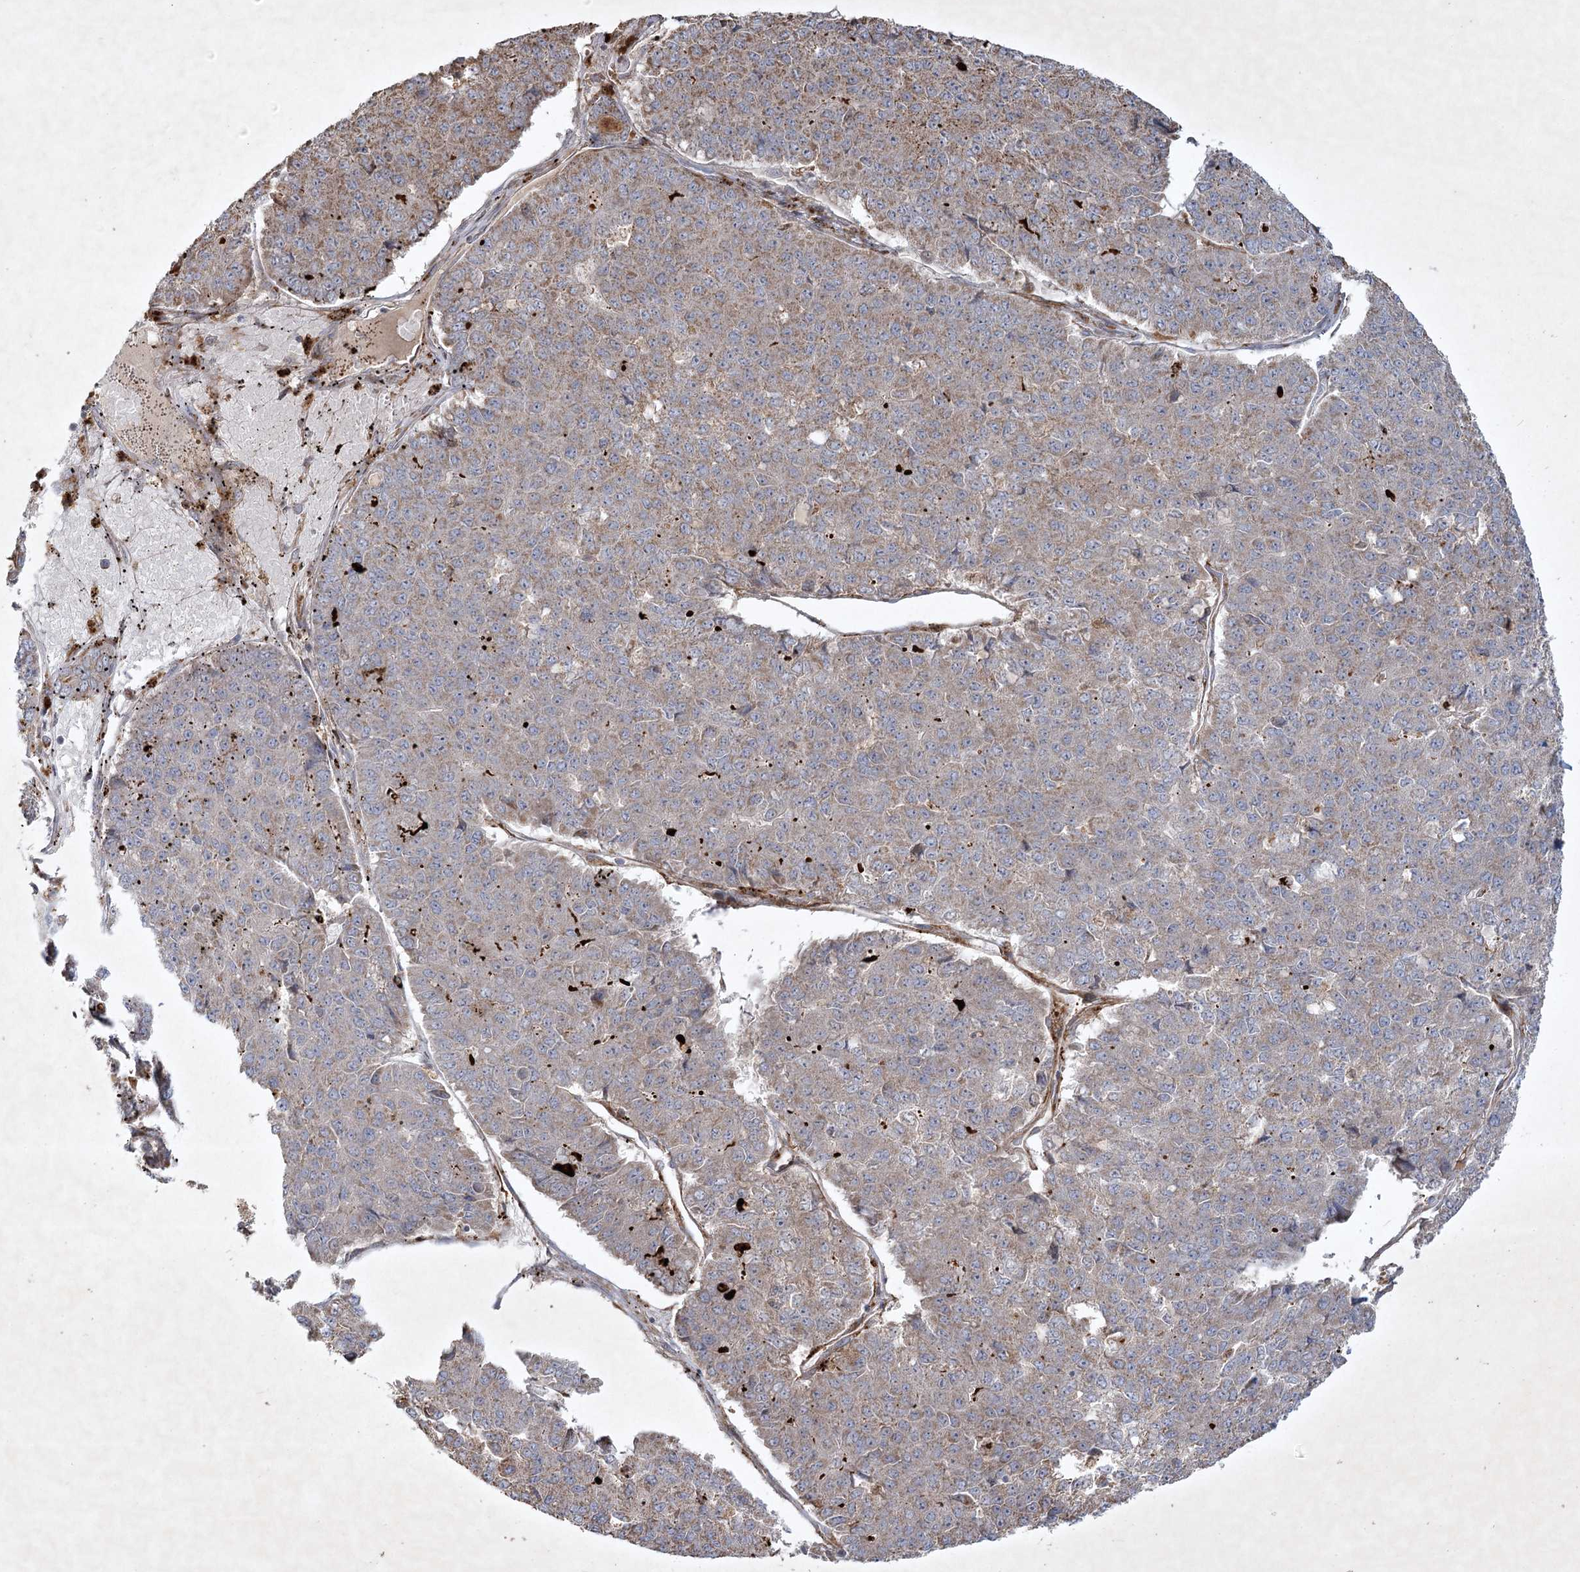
{"staining": {"intensity": "weak", "quantity": "25%-75%", "location": "cytoplasmic/membranous"}, "tissue": "pancreatic cancer", "cell_type": "Tumor cells", "image_type": "cancer", "snomed": [{"axis": "morphology", "description": "Adenocarcinoma, NOS"}, {"axis": "topography", "description": "Pancreas"}], "caption": "Human pancreatic cancer (adenocarcinoma) stained with a protein marker shows weak staining in tumor cells.", "gene": "KBTBD4", "patient": {"sex": "male", "age": 50}}